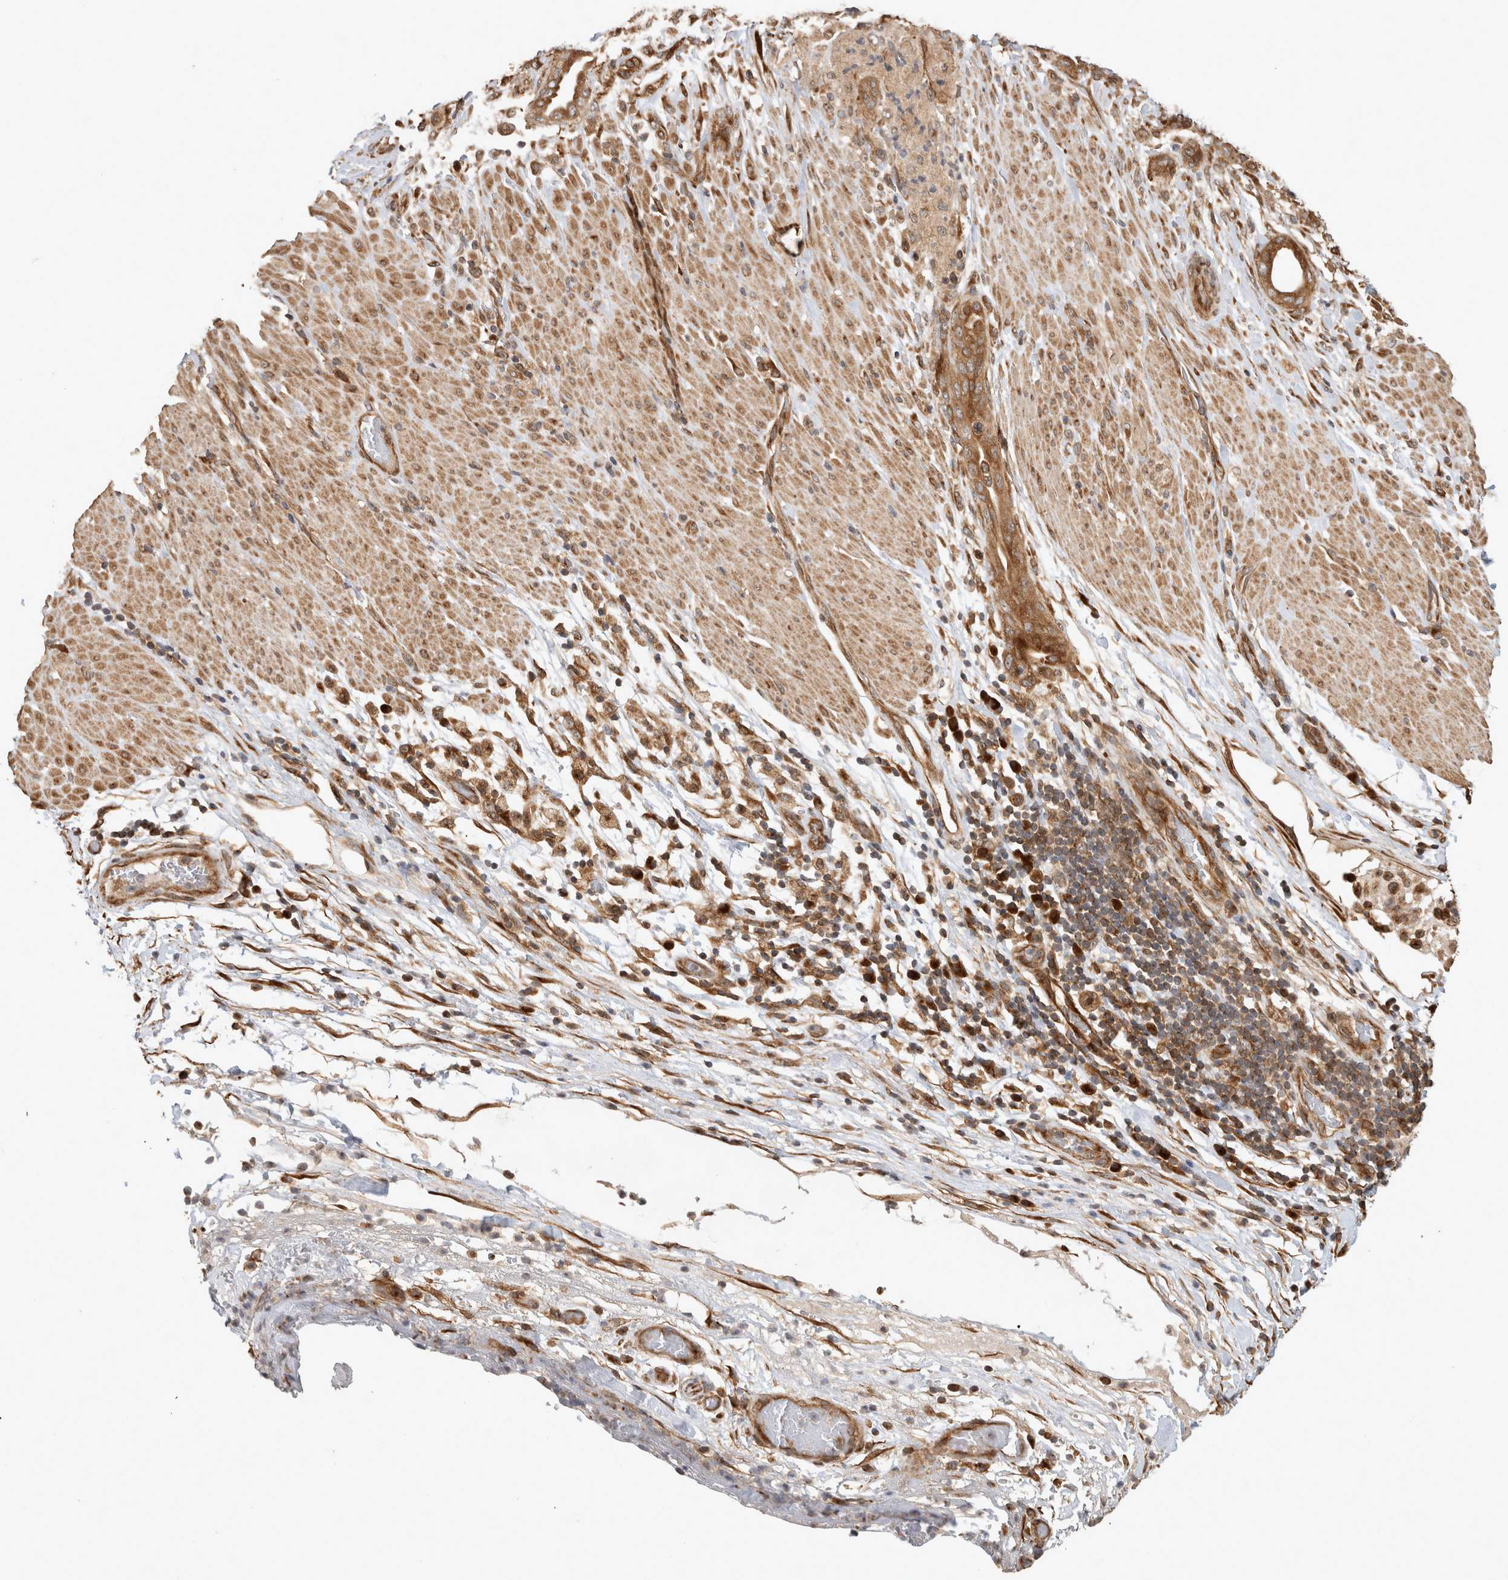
{"staining": {"intensity": "moderate", "quantity": ">75%", "location": "cytoplasmic/membranous"}, "tissue": "pancreatic cancer", "cell_type": "Tumor cells", "image_type": "cancer", "snomed": [{"axis": "morphology", "description": "Adenocarcinoma, NOS"}, {"axis": "topography", "description": "Pancreas"}], "caption": "Adenocarcinoma (pancreatic) tissue displays moderate cytoplasmic/membranous expression in approximately >75% of tumor cells, visualized by immunohistochemistry.", "gene": "PCDHB15", "patient": {"sex": "male", "age": 63}}